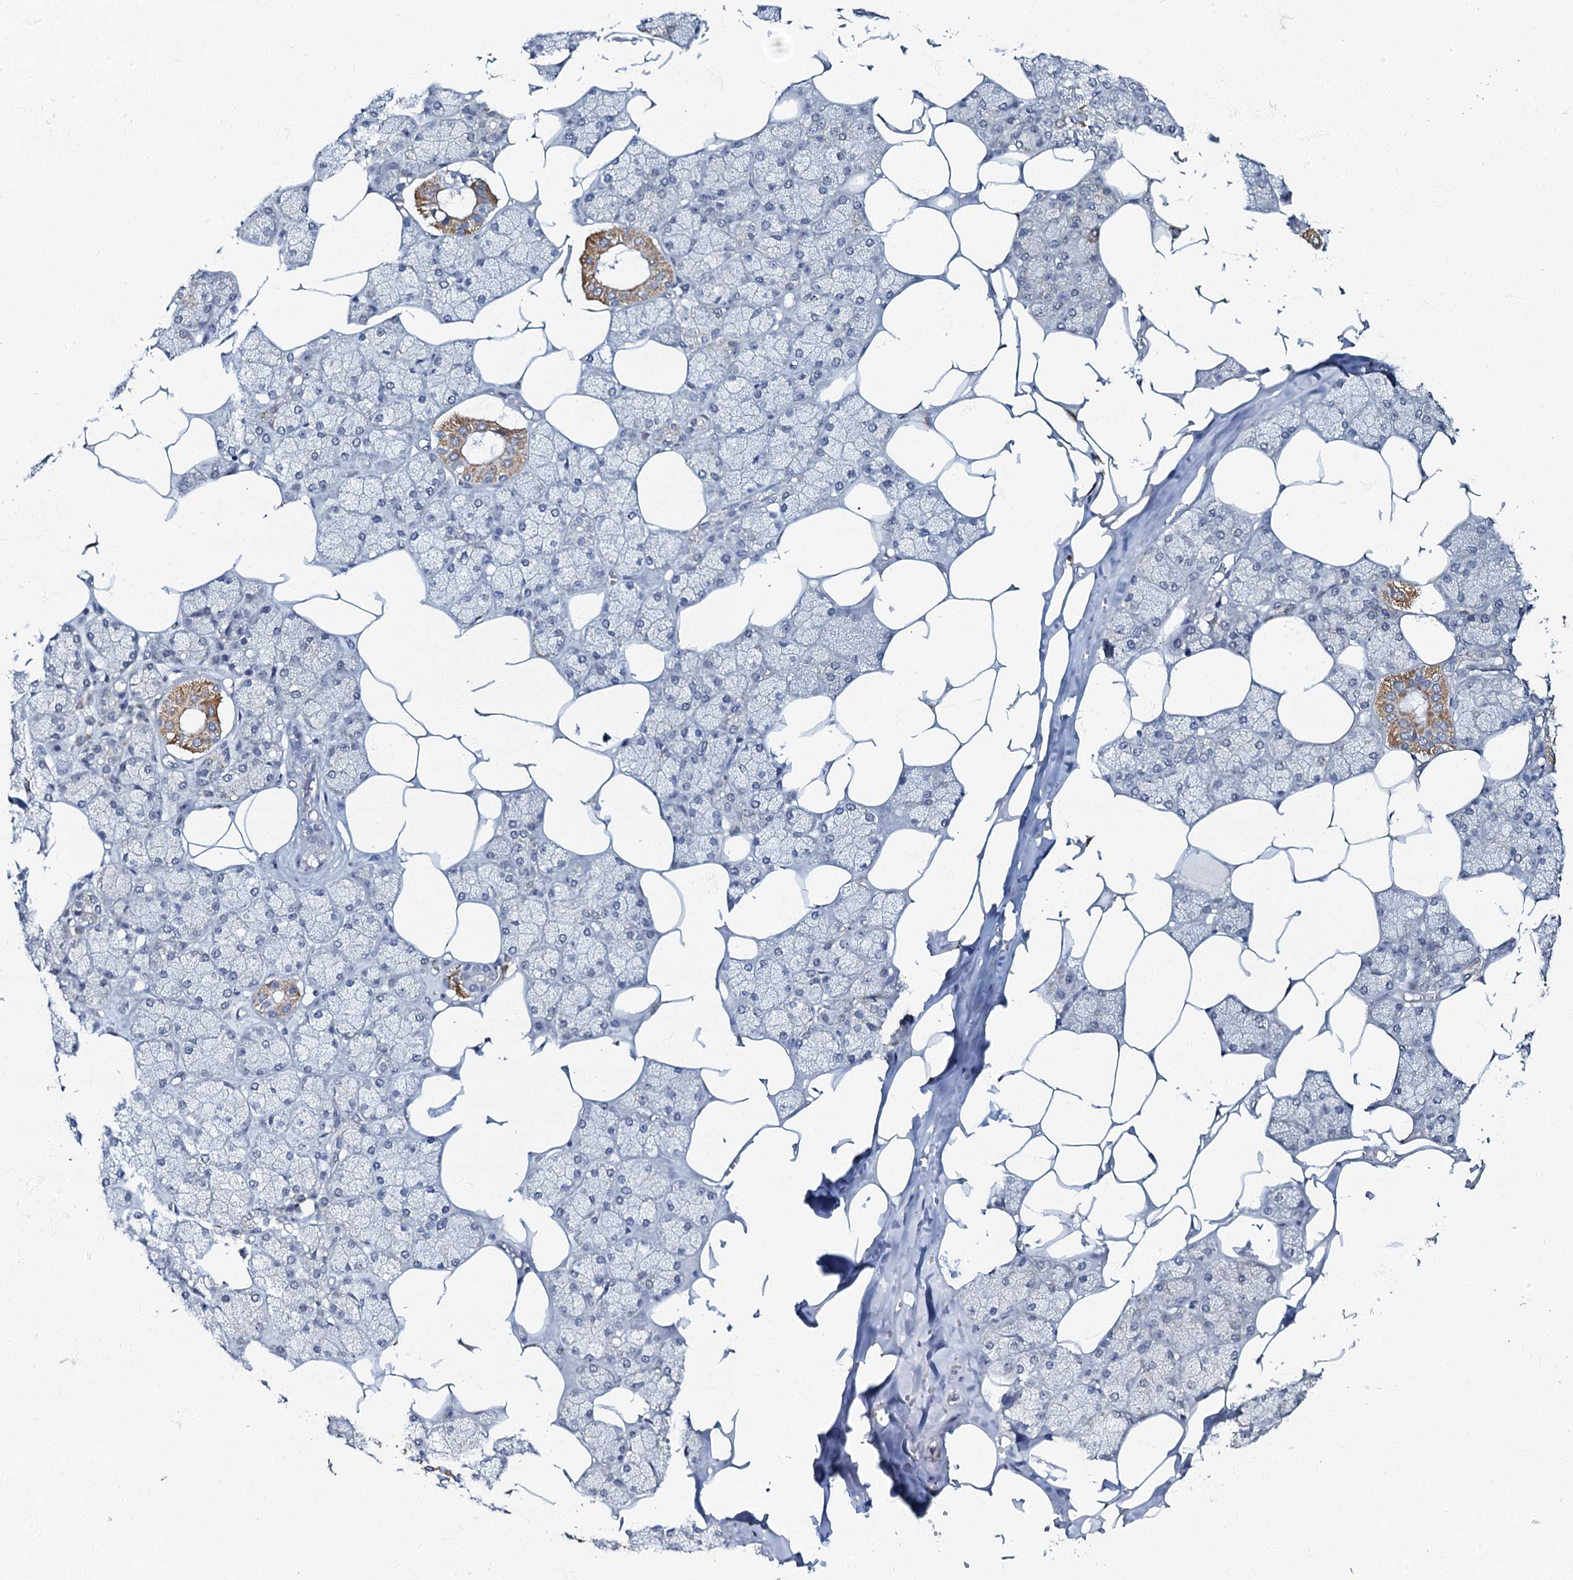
{"staining": {"intensity": "moderate", "quantity": "<25%", "location": "cytoplasmic/membranous"}, "tissue": "salivary gland", "cell_type": "Glandular cells", "image_type": "normal", "snomed": [{"axis": "morphology", "description": "Normal tissue, NOS"}, {"axis": "topography", "description": "Salivary gland"}], "caption": "The immunohistochemical stain labels moderate cytoplasmic/membranous positivity in glandular cells of benign salivary gland.", "gene": "MRPL51", "patient": {"sex": "male", "age": 62}}